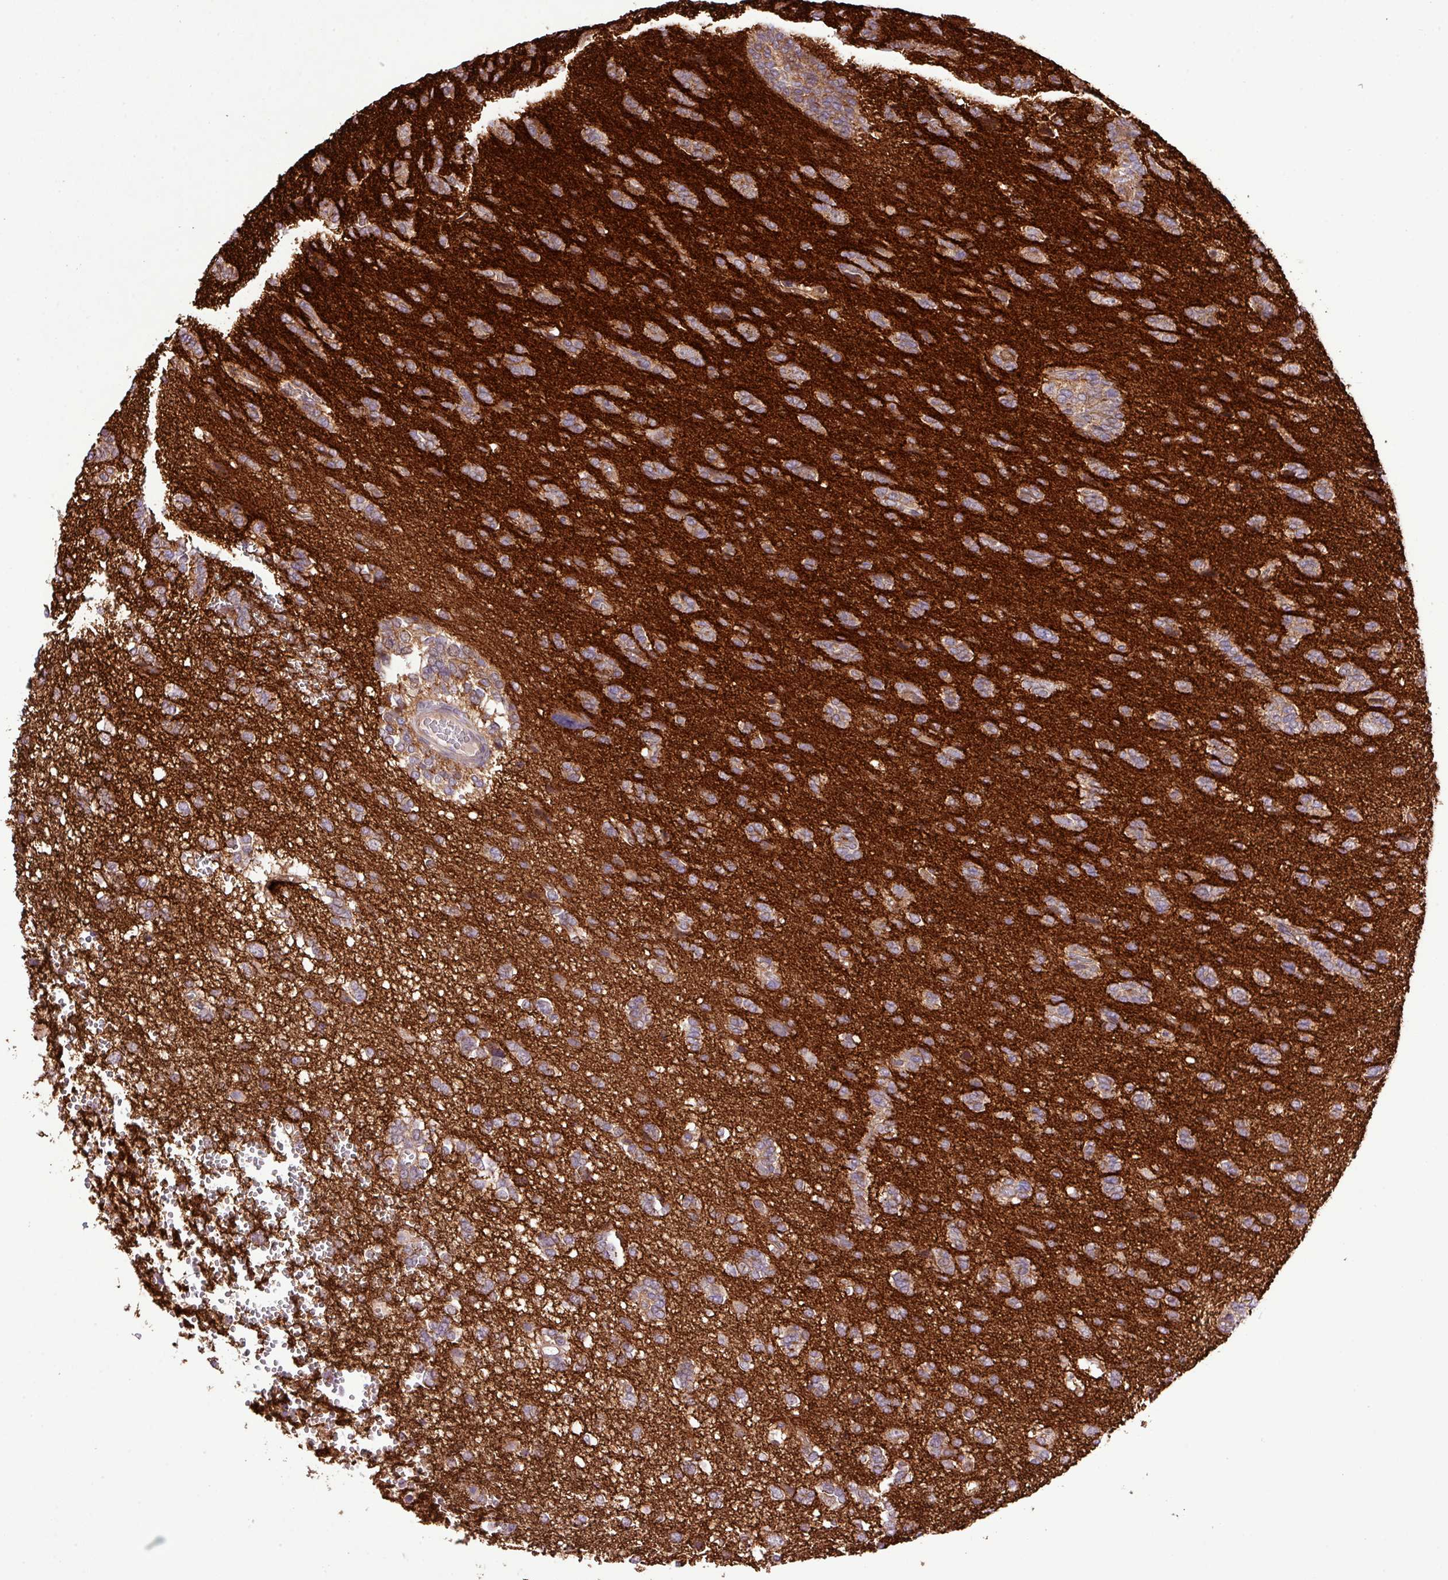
{"staining": {"intensity": "moderate", "quantity": ">75%", "location": "cytoplasmic/membranous"}, "tissue": "glioma", "cell_type": "Tumor cells", "image_type": "cancer", "snomed": [{"axis": "morphology", "description": "Glioma, malignant, High grade"}, {"axis": "topography", "description": "Brain"}], "caption": "Immunohistochemical staining of human malignant glioma (high-grade) demonstrates medium levels of moderate cytoplasmic/membranous staining in about >75% of tumor cells. Nuclei are stained in blue.", "gene": "B3GNT9", "patient": {"sex": "female", "age": 59}}